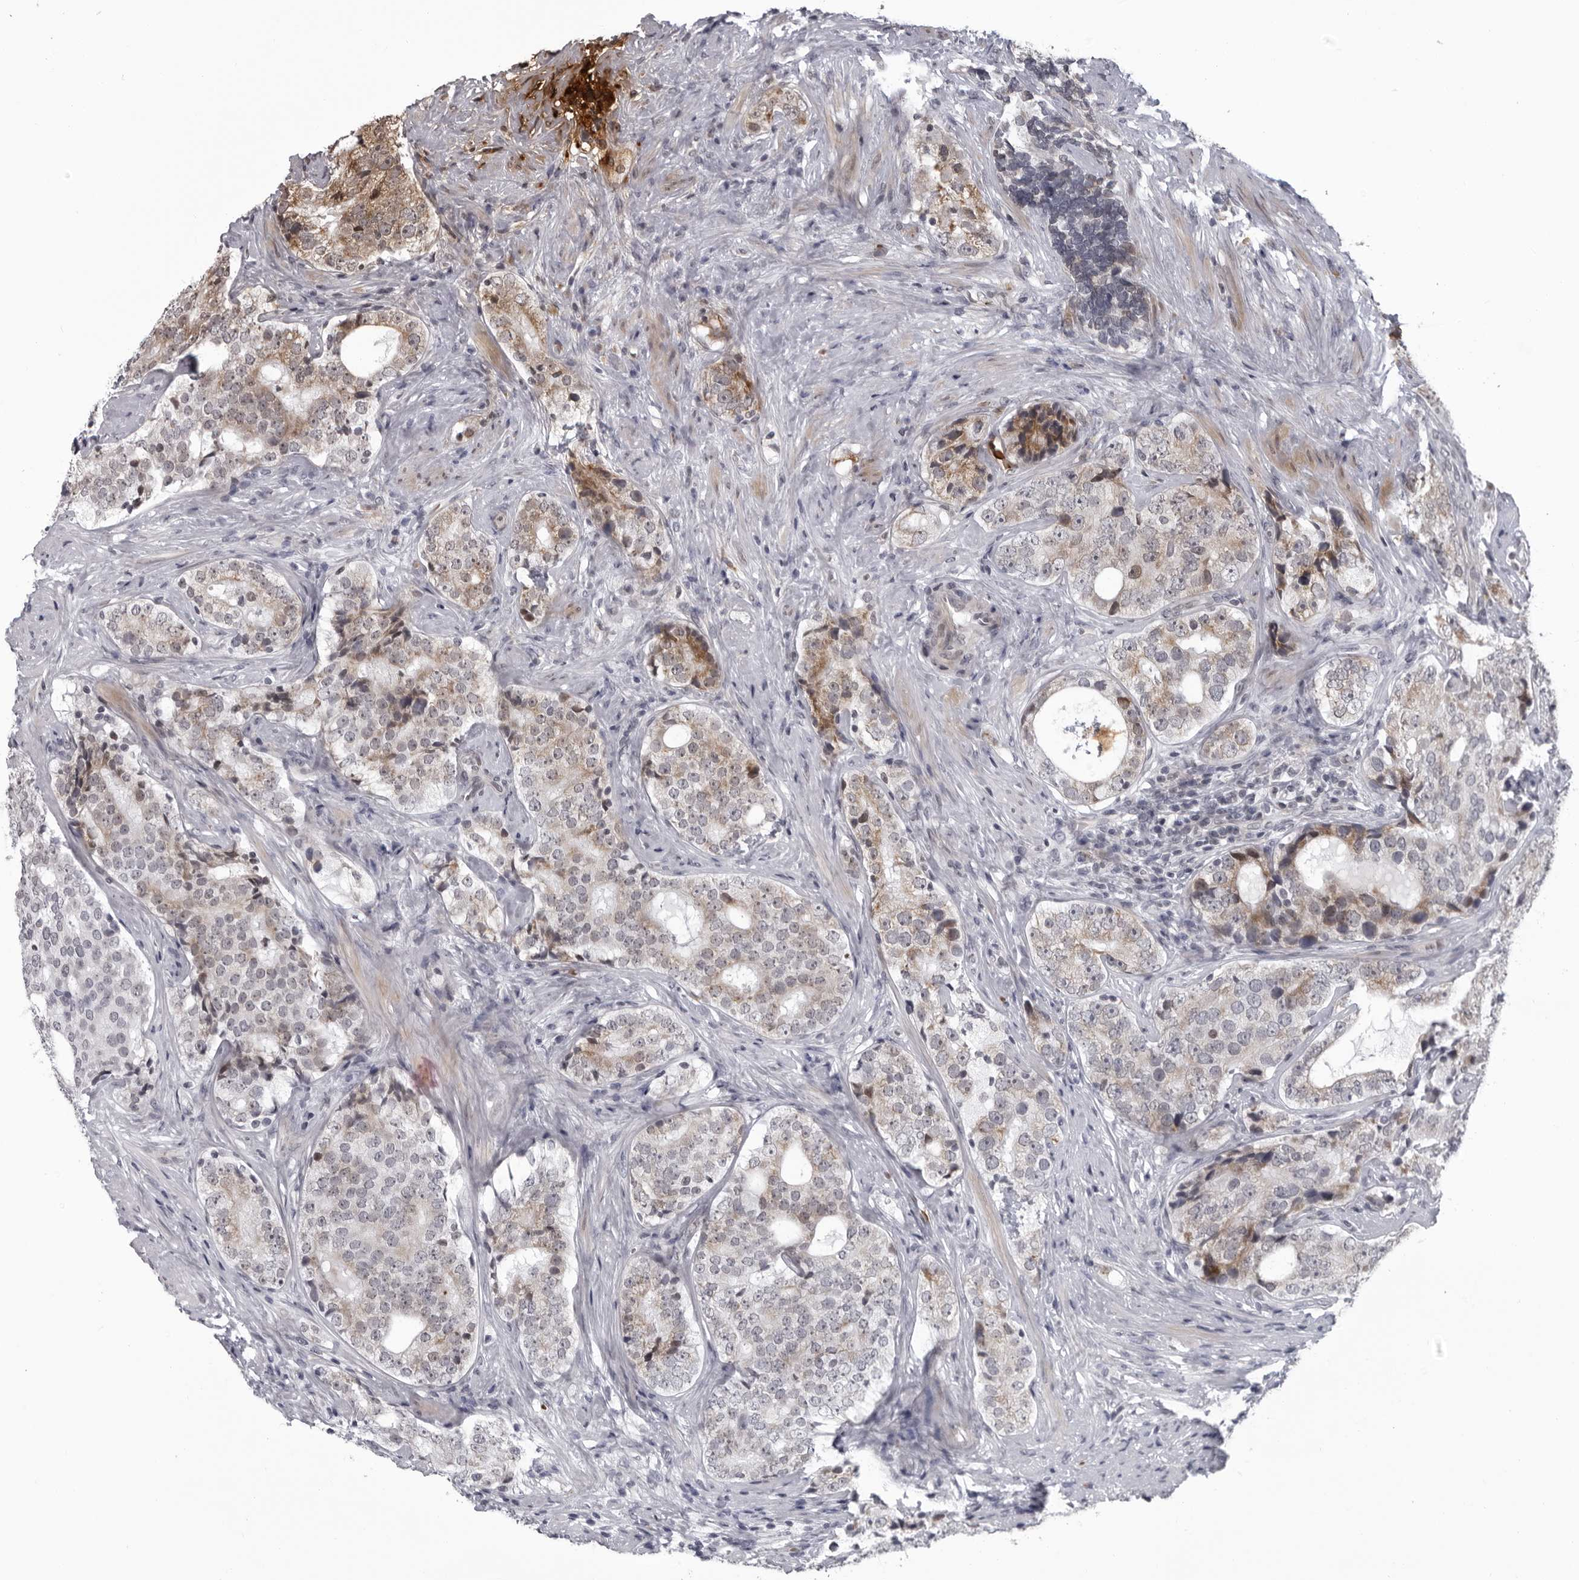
{"staining": {"intensity": "moderate", "quantity": "25%-75%", "location": "cytoplasmic/membranous"}, "tissue": "prostate cancer", "cell_type": "Tumor cells", "image_type": "cancer", "snomed": [{"axis": "morphology", "description": "Adenocarcinoma, High grade"}, {"axis": "topography", "description": "Prostate"}], "caption": "This image demonstrates IHC staining of human prostate cancer (high-grade adenocarcinoma), with medium moderate cytoplasmic/membranous staining in approximately 25%-75% of tumor cells.", "gene": "THOP1", "patient": {"sex": "male", "age": 56}}